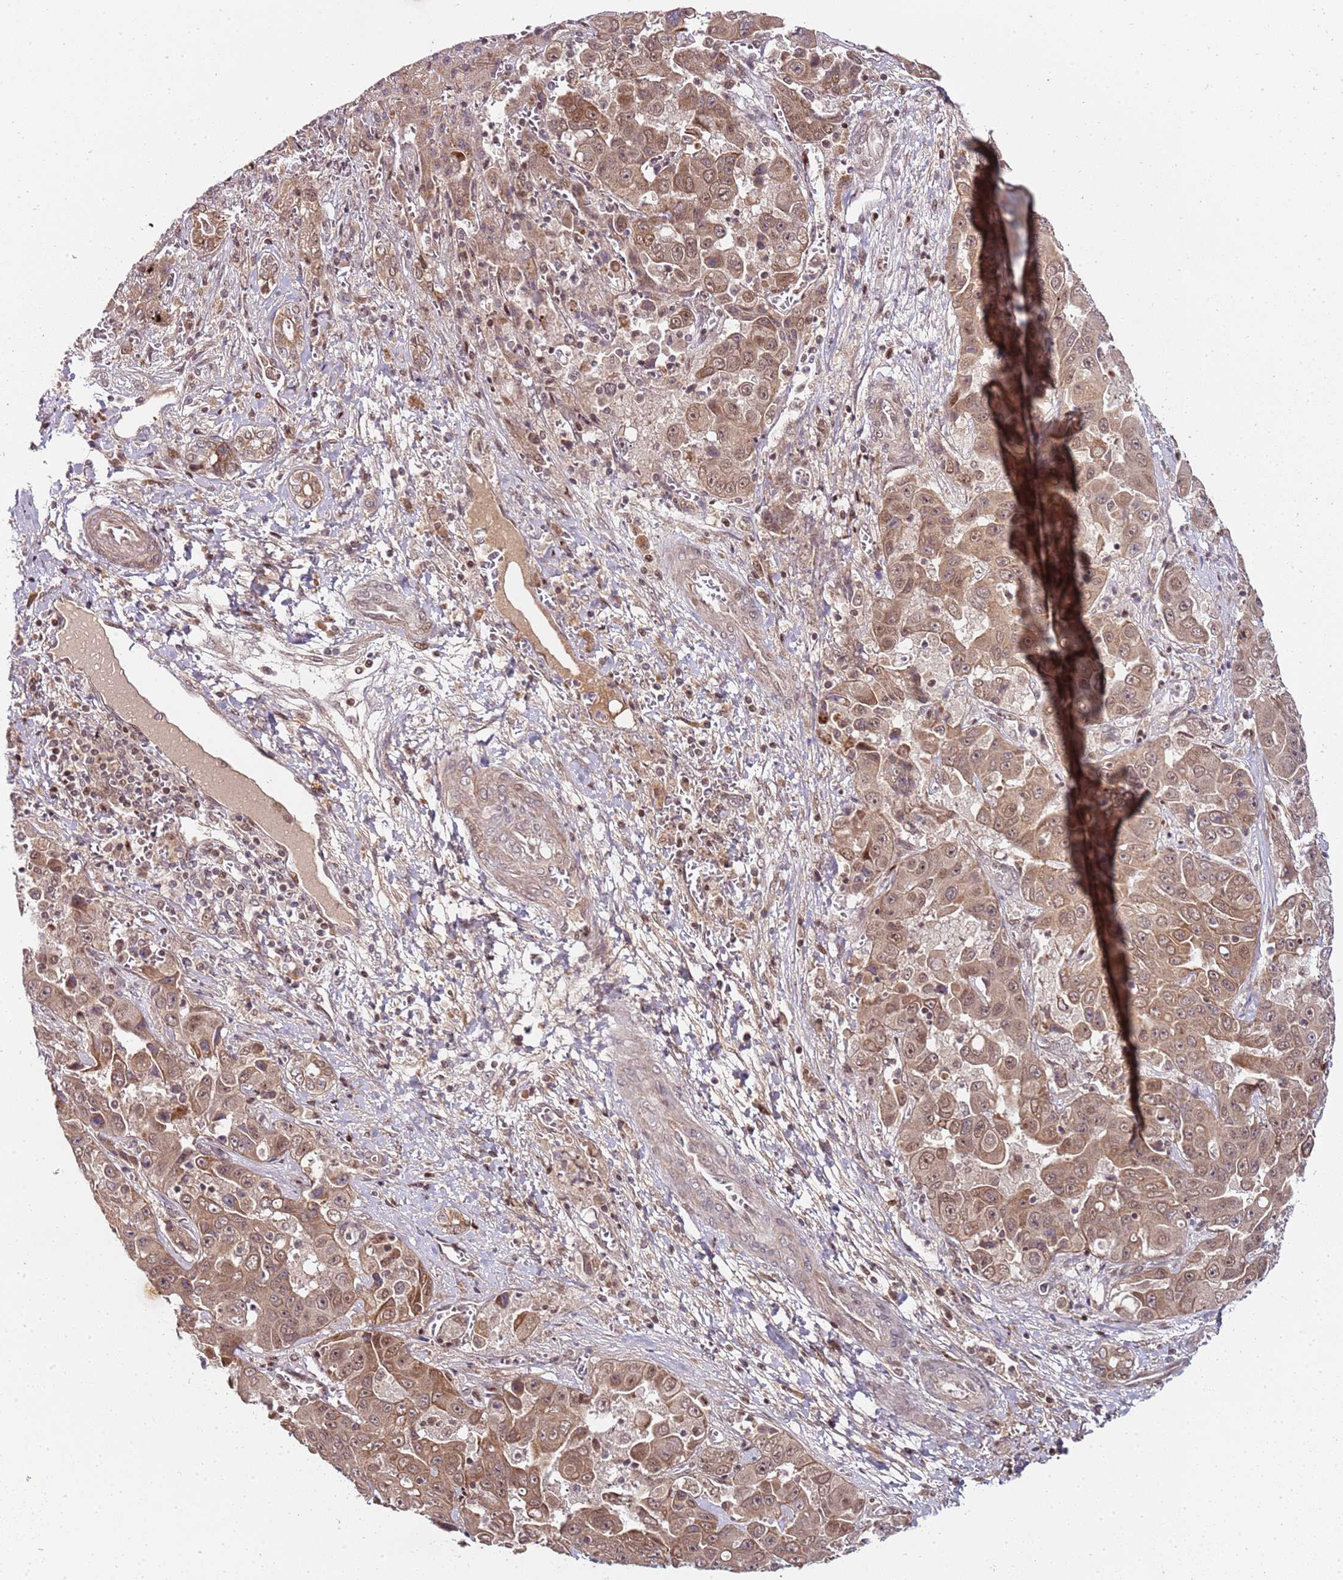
{"staining": {"intensity": "moderate", "quantity": ">75%", "location": "cytoplasmic/membranous,nuclear"}, "tissue": "liver cancer", "cell_type": "Tumor cells", "image_type": "cancer", "snomed": [{"axis": "morphology", "description": "Cholangiocarcinoma"}, {"axis": "topography", "description": "Liver"}], "caption": "This is a histology image of IHC staining of liver cancer (cholangiocarcinoma), which shows moderate expression in the cytoplasmic/membranous and nuclear of tumor cells.", "gene": "EDC3", "patient": {"sex": "female", "age": 52}}